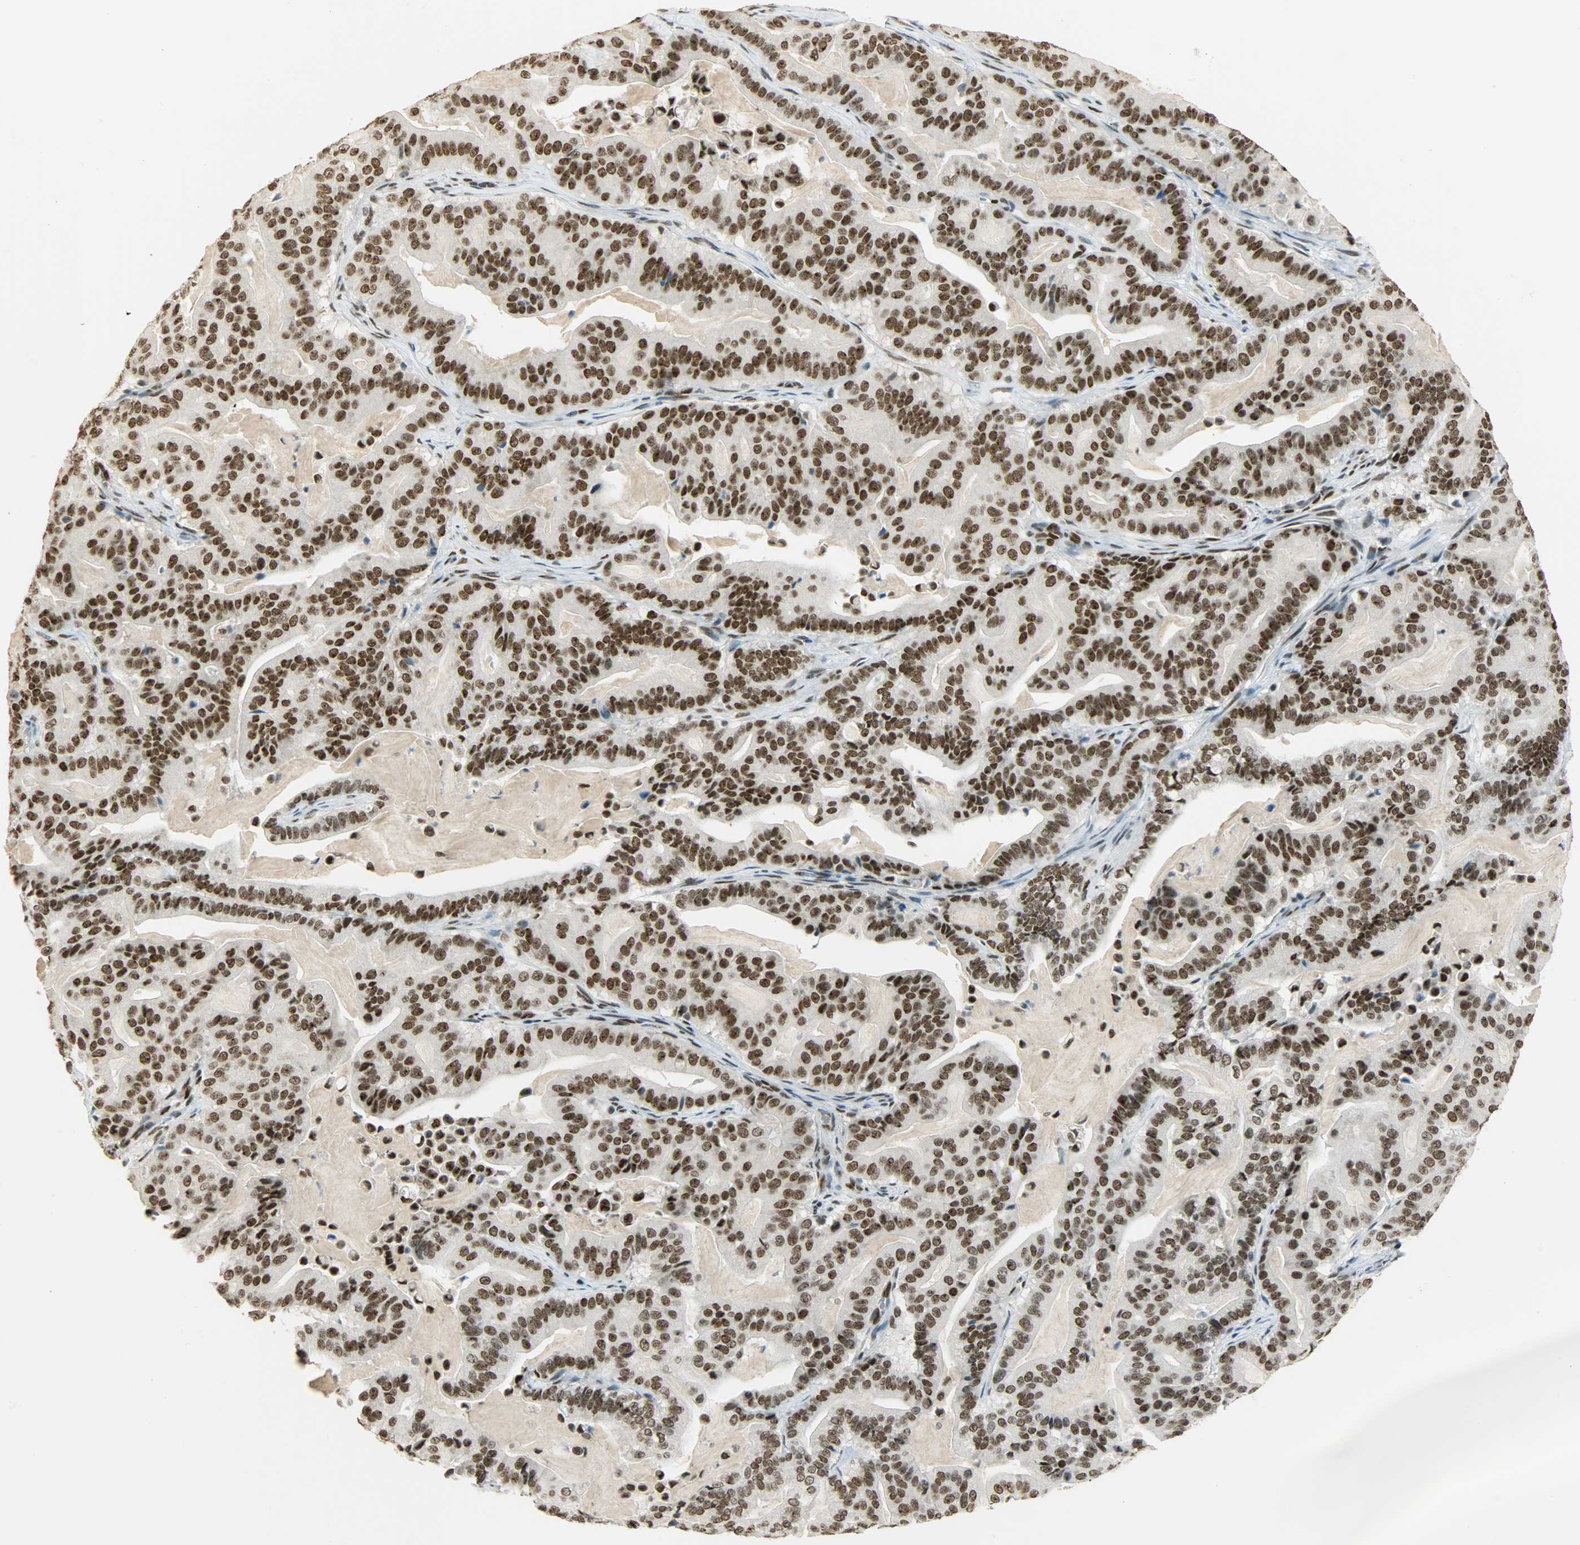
{"staining": {"intensity": "strong", "quantity": ">75%", "location": "nuclear"}, "tissue": "pancreatic cancer", "cell_type": "Tumor cells", "image_type": "cancer", "snomed": [{"axis": "morphology", "description": "Adenocarcinoma, NOS"}, {"axis": "topography", "description": "Pancreas"}], "caption": "The photomicrograph shows a brown stain indicating the presence of a protein in the nuclear of tumor cells in adenocarcinoma (pancreatic).", "gene": "MYEF2", "patient": {"sex": "male", "age": 63}}